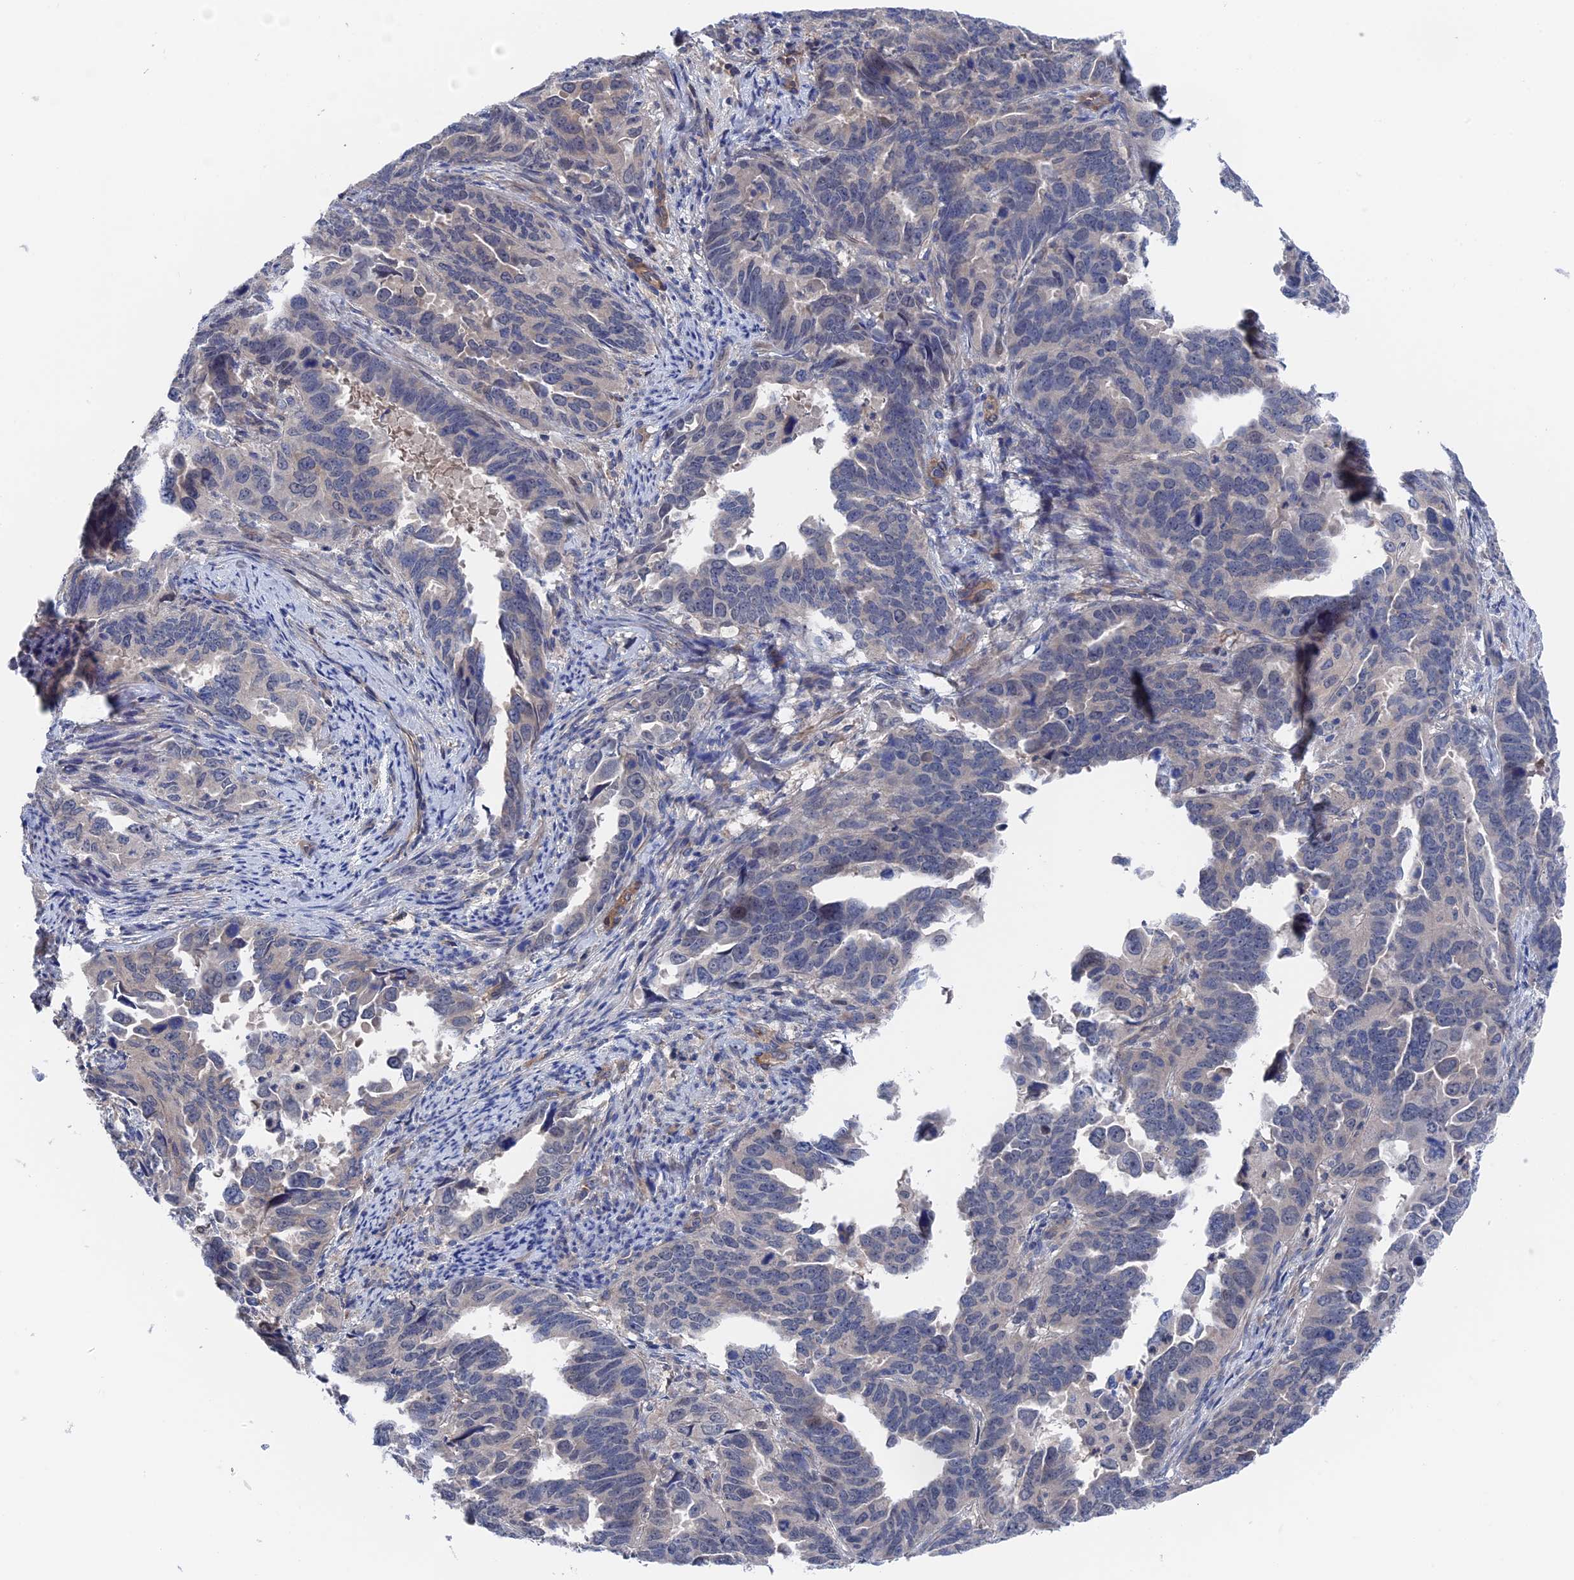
{"staining": {"intensity": "negative", "quantity": "none", "location": "none"}, "tissue": "endometrial cancer", "cell_type": "Tumor cells", "image_type": "cancer", "snomed": [{"axis": "morphology", "description": "Adenocarcinoma, NOS"}, {"axis": "topography", "description": "Endometrium"}], "caption": "High magnification brightfield microscopy of adenocarcinoma (endometrial) stained with DAB (brown) and counterstained with hematoxylin (blue): tumor cells show no significant staining.", "gene": "MTHFSD", "patient": {"sex": "female", "age": 65}}